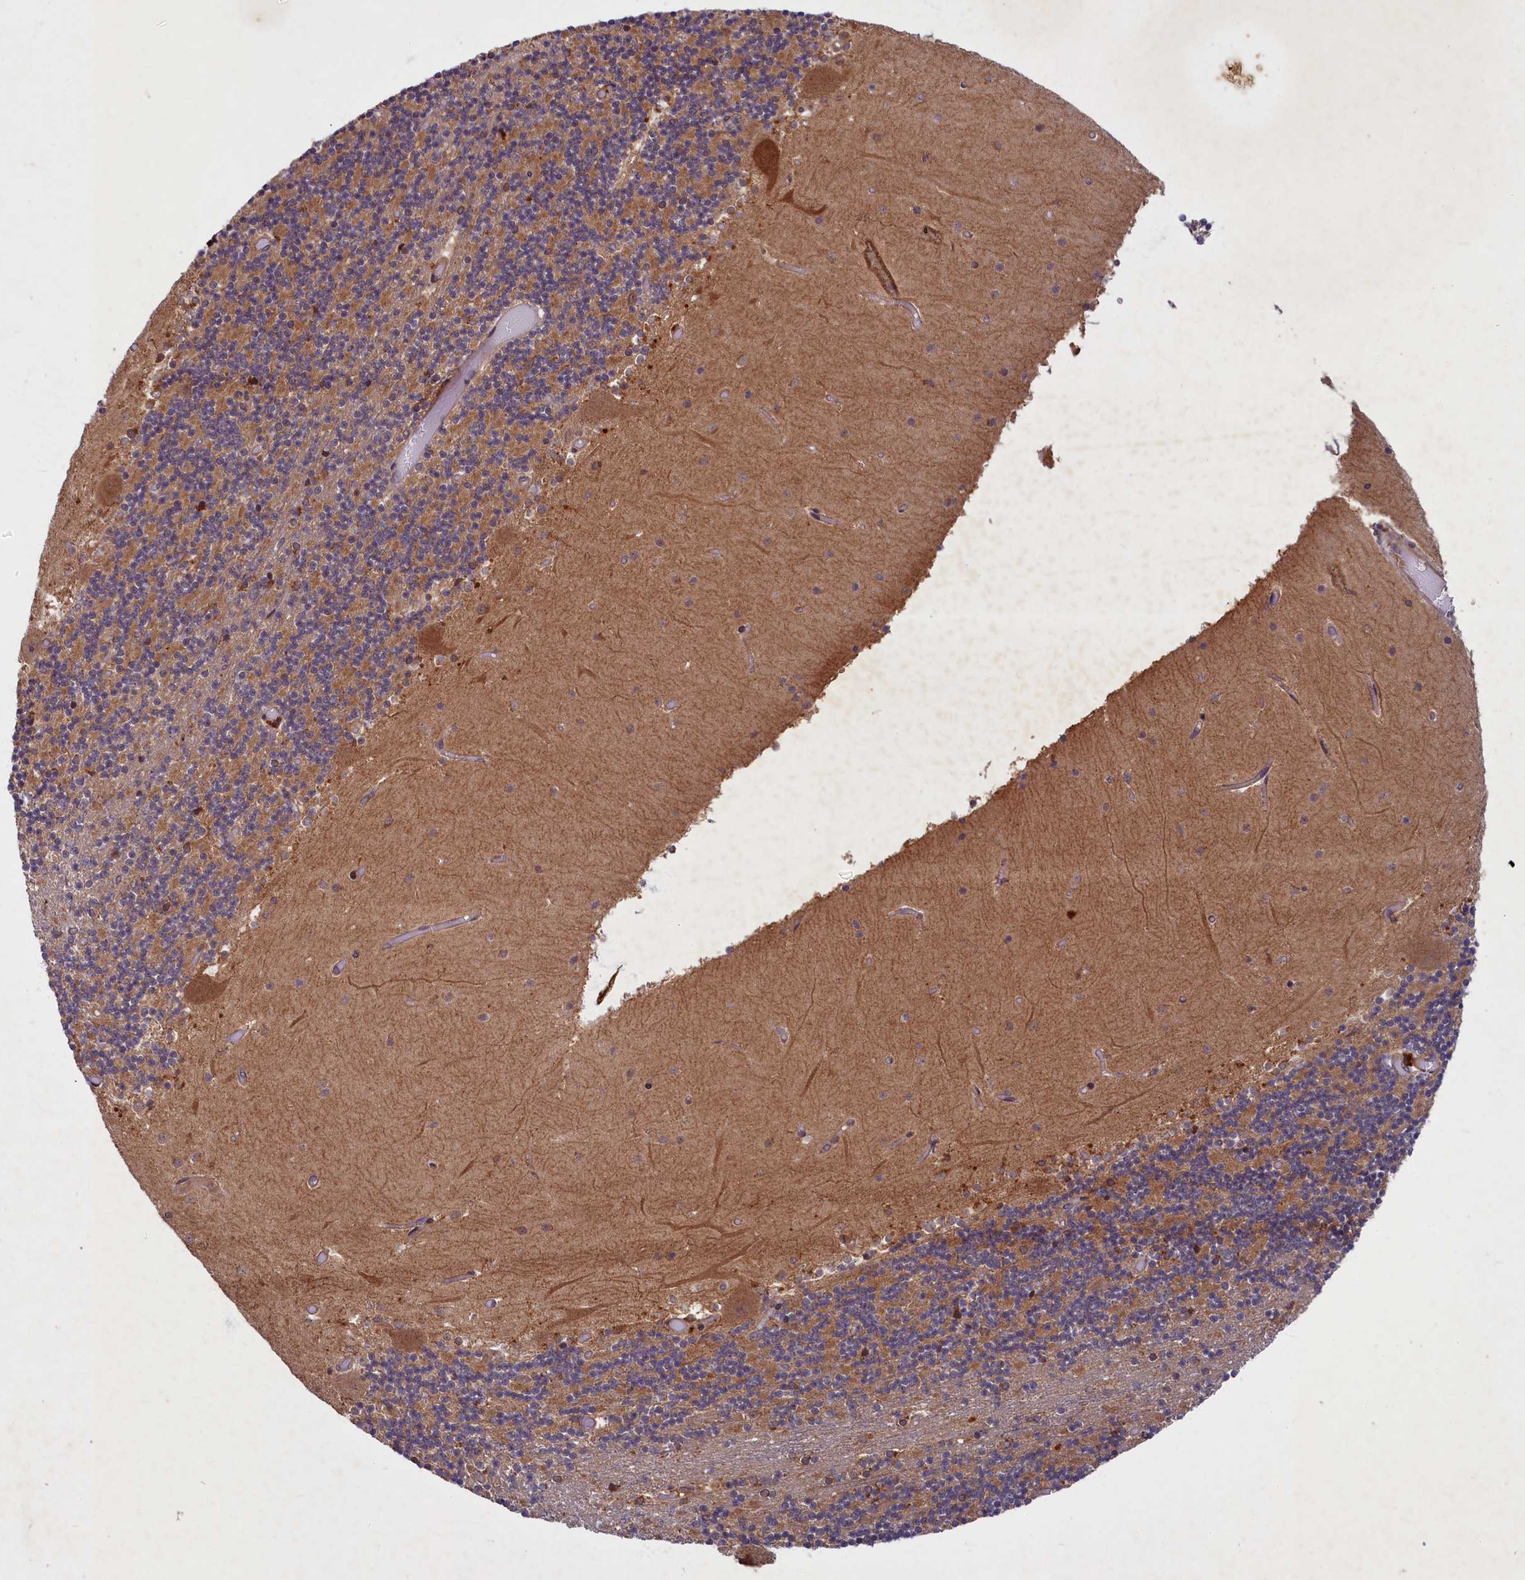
{"staining": {"intensity": "moderate", "quantity": ">75%", "location": "cytoplasmic/membranous"}, "tissue": "cerebellum", "cell_type": "Cells in granular layer", "image_type": "normal", "snomed": [{"axis": "morphology", "description": "Normal tissue, NOS"}, {"axis": "topography", "description": "Cerebellum"}], "caption": "Protein analysis of unremarkable cerebellum exhibits moderate cytoplasmic/membranous expression in approximately >75% of cells in granular layer. Immunohistochemistry (ihc) stains the protein in brown and the nuclei are stained blue.", "gene": "SLC11A2", "patient": {"sex": "female", "age": 28}}